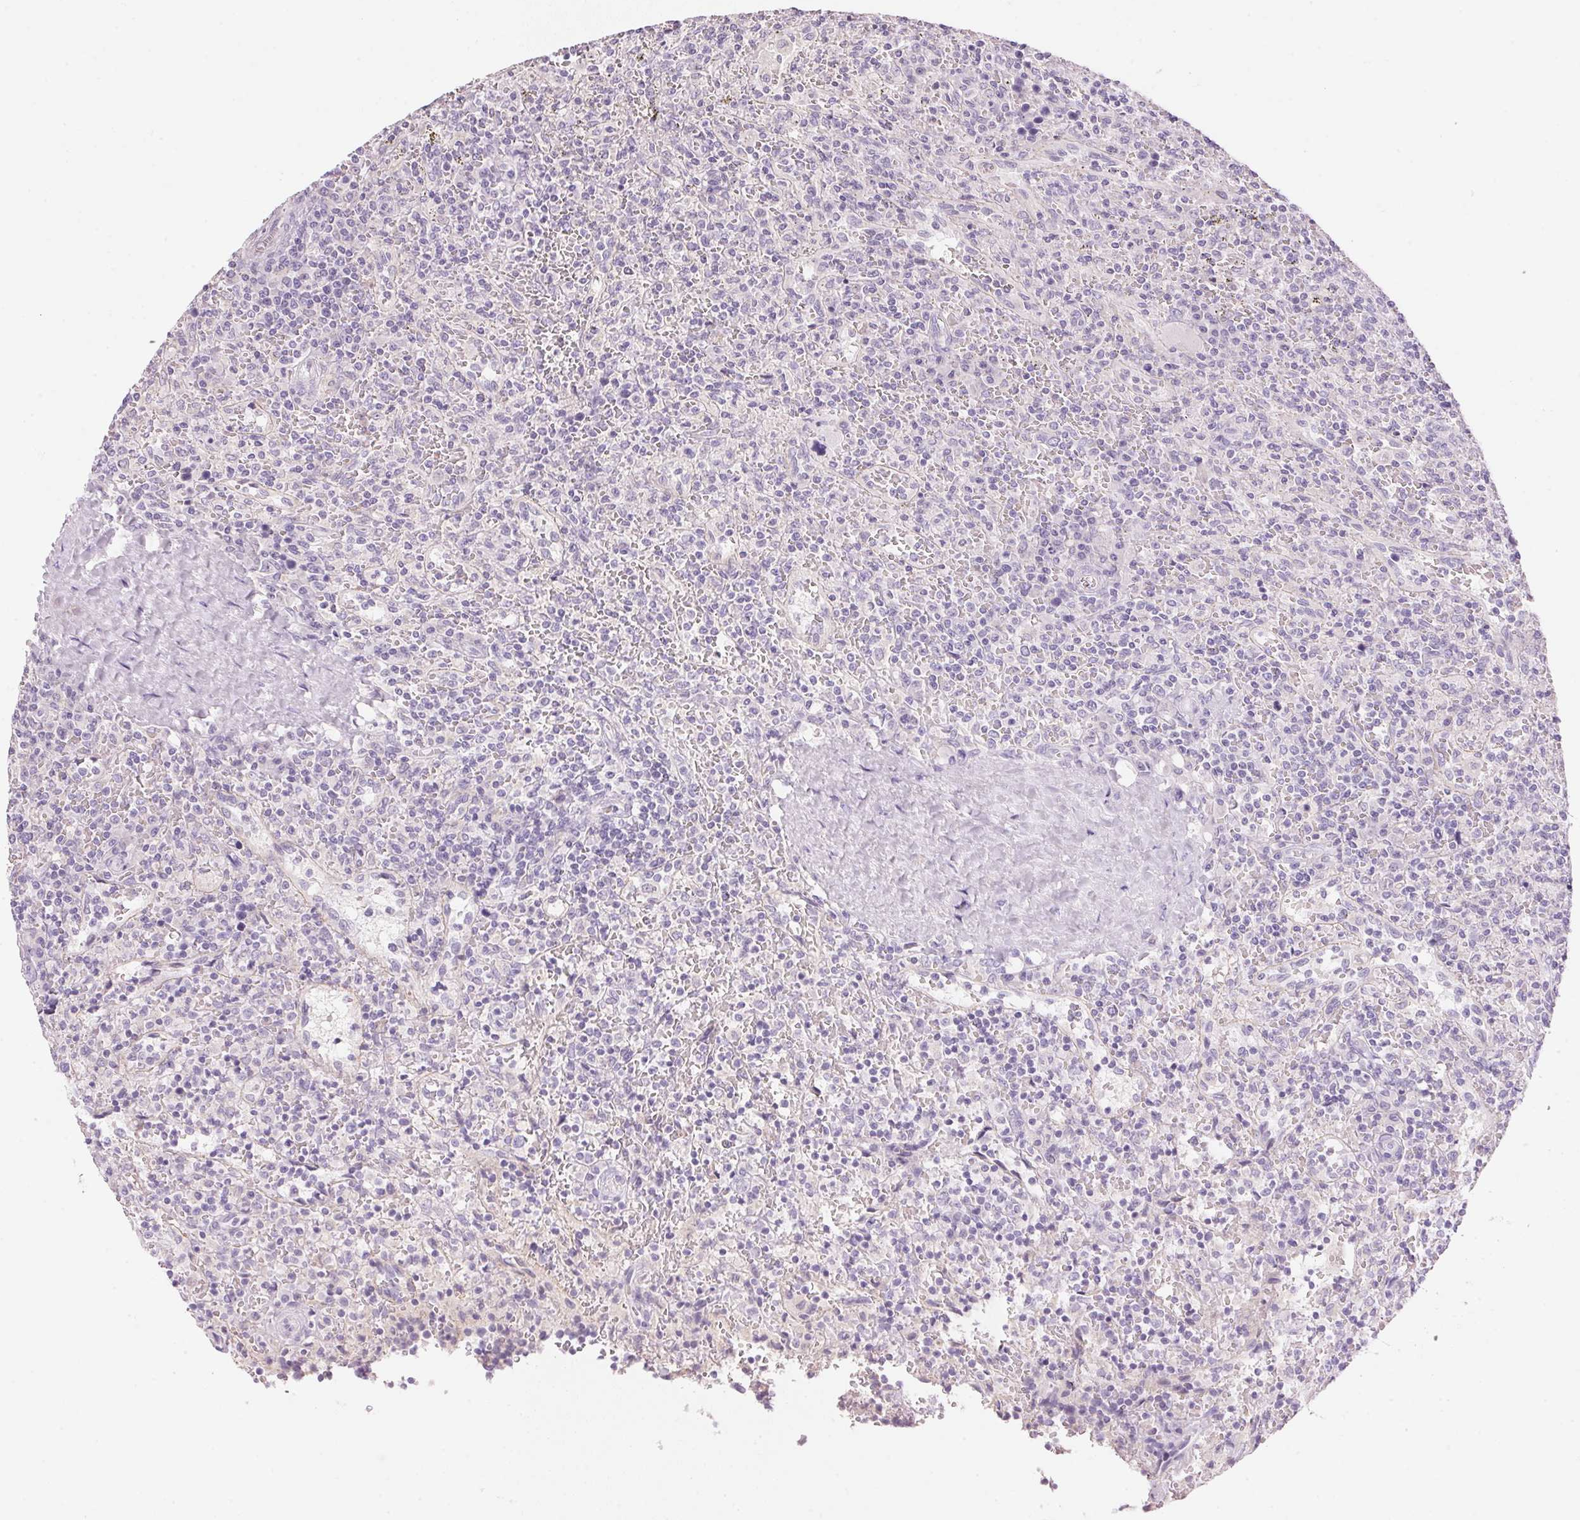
{"staining": {"intensity": "negative", "quantity": "none", "location": "none"}, "tissue": "lymphoma", "cell_type": "Tumor cells", "image_type": "cancer", "snomed": [{"axis": "morphology", "description": "Malignant lymphoma, non-Hodgkin's type, Low grade"}, {"axis": "topography", "description": "Spleen"}], "caption": "High power microscopy histopathology image of an immunohistochemistry (IHC) micrograph of low-grade malignant lymphoma, non-Hodgkin's type, revealing no significant staining in tumor cells.", "gene": "HSD17B2", "patient": {"sex": "male", "age": 62}}